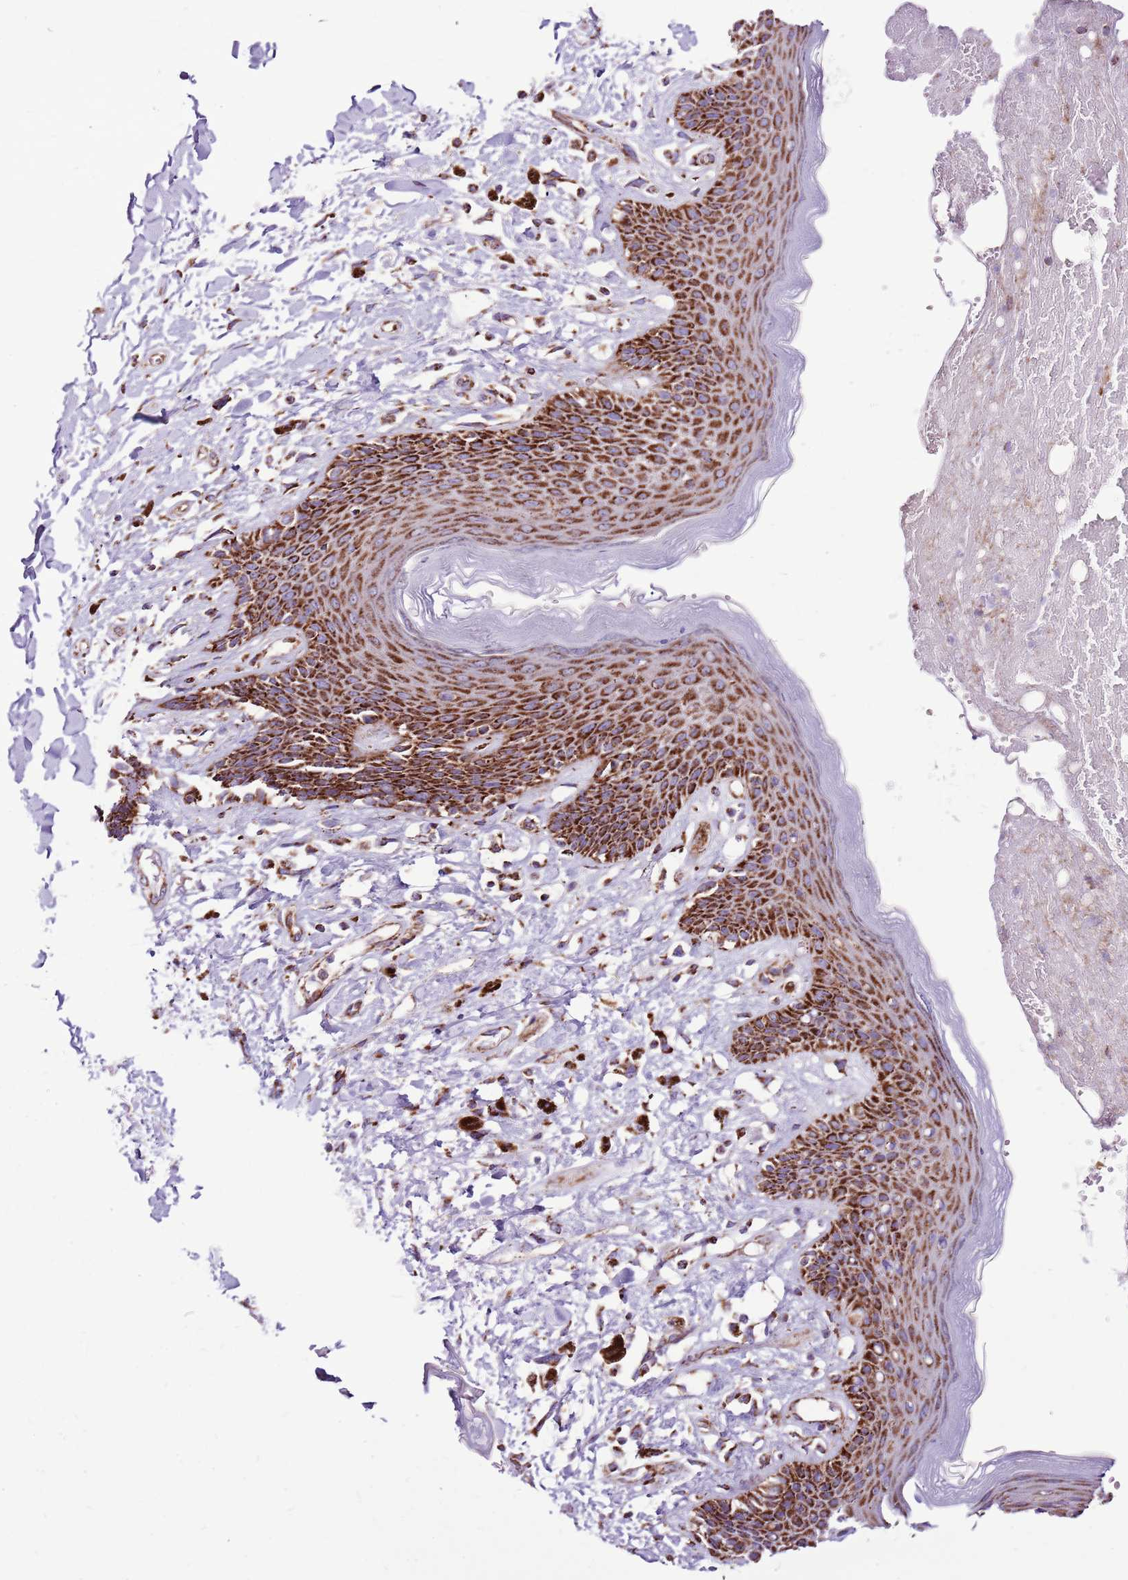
{"staining": {"intensity": "strong", "quantity": ">75%", "location": "cytoplasmic/membranous"}, "tissue": "skin", "cell_type": "Epidermal cells", "image_type": "normal", "snomed": [{"axis": "morphology", "description": "Normal tissue, NOS"}, {"axis": "topography", "description": "Anal"}], "caption": "Approximately >75% of epidermal cells in benign skin display strong cytoplasmic/membranous protein positivity as visualized by brown immunohistochemical staining.", "gene": "HECTD4", "patient": {"sex": "female", "age": 78}}